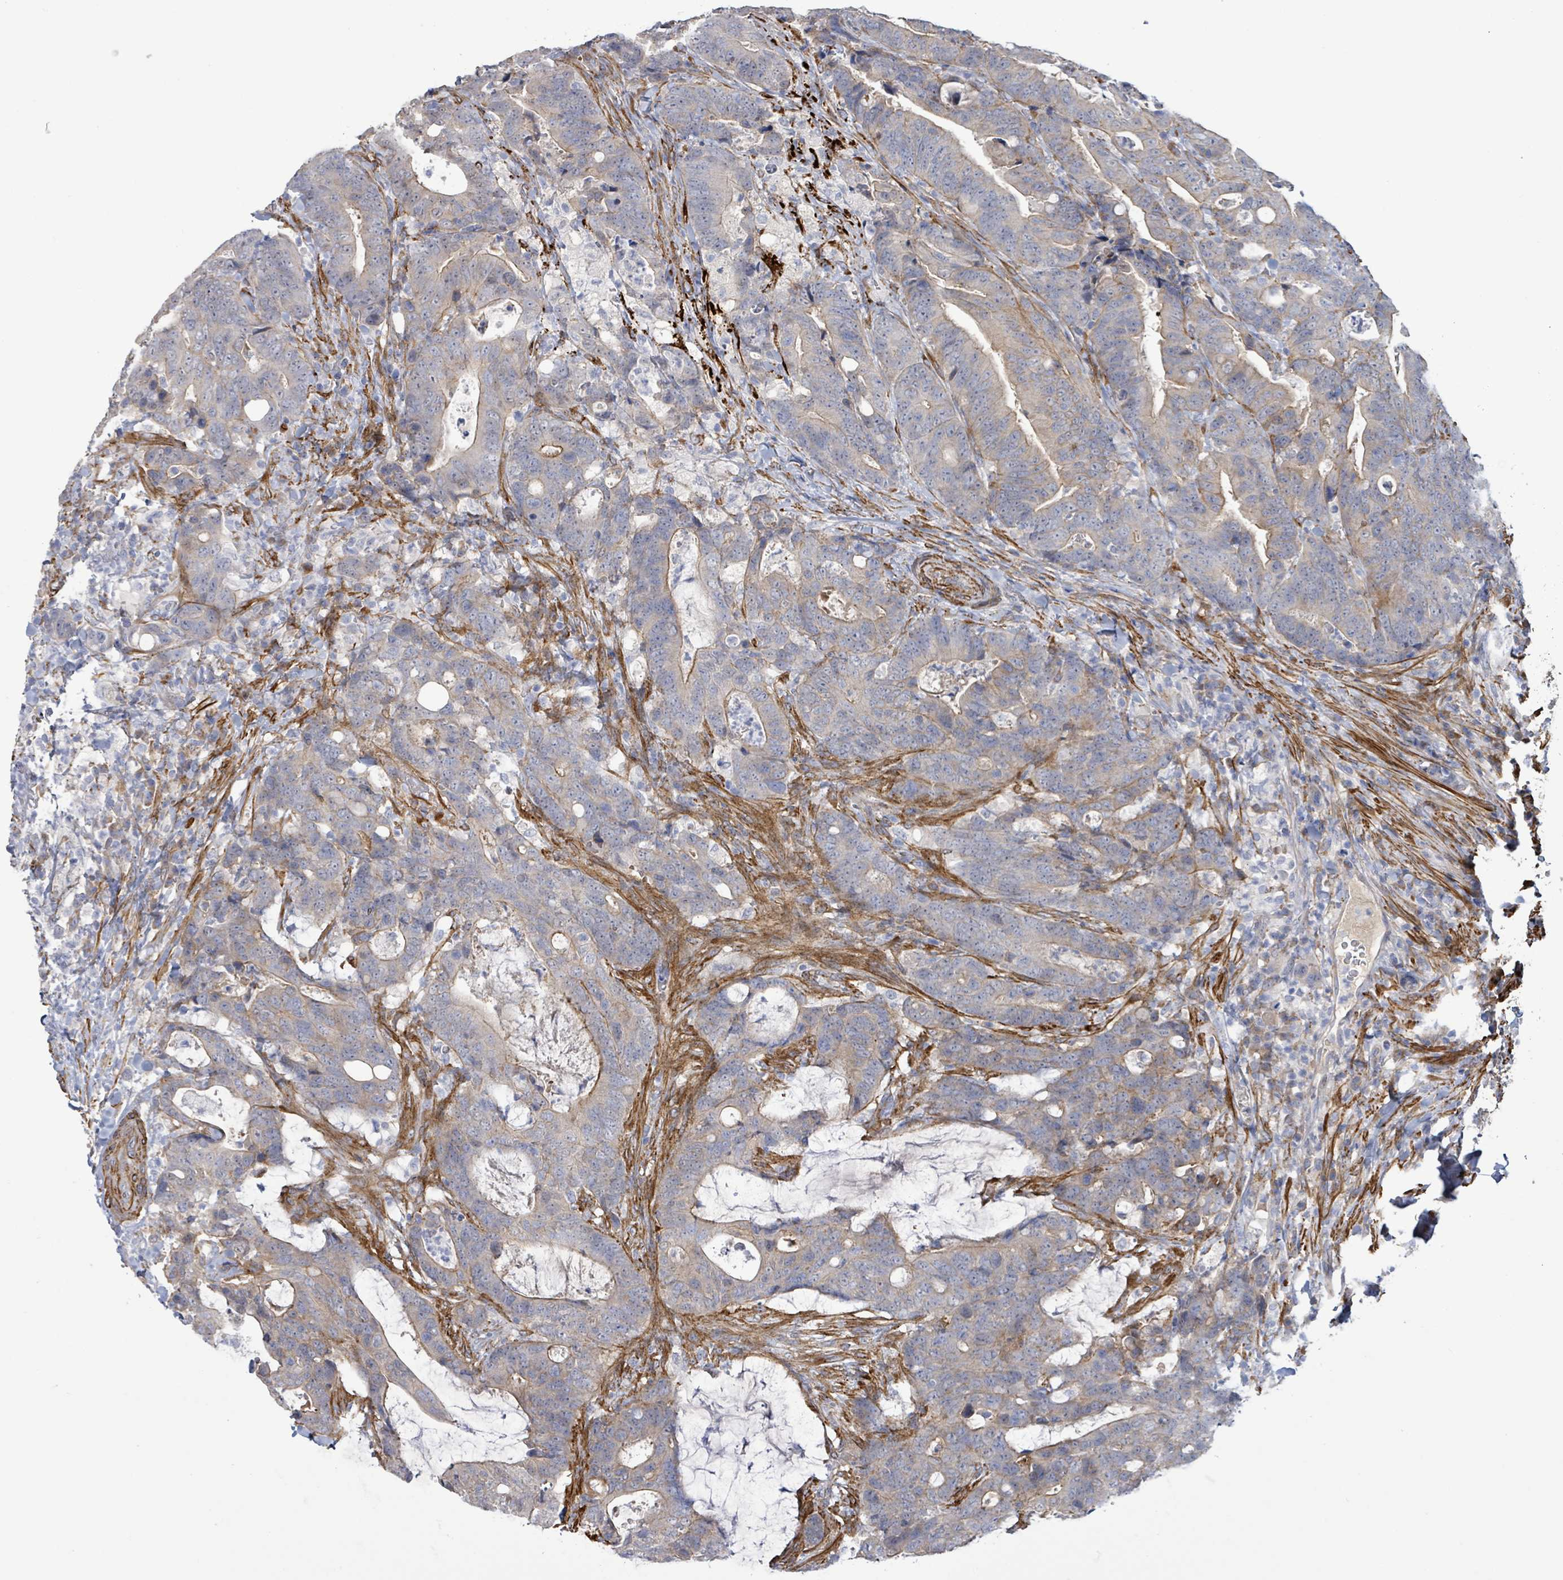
{"staining": {"intensity": "weak", "quantity": "25%-75%", "location": "cytoplasmic/membranous"}, "tissue": "colorectal cancer", "cell_type": "Tumor cells", "image_type": "cancer", "snomed": [{"axis": "morphology", "description": "Adenocarcinoma, NOS"}, {"axis": "topography", "description": "Colon"}], "caption": "This photomicrograph exhibits immunohistochemistry staining of human colorectal adenocarcinoma, with low weak cytoplasmic/membranous expression in about 25%-75% of tumor cells.", "gene": "DMRTC1B", "patient": {"sex": "female", "age": 82}}